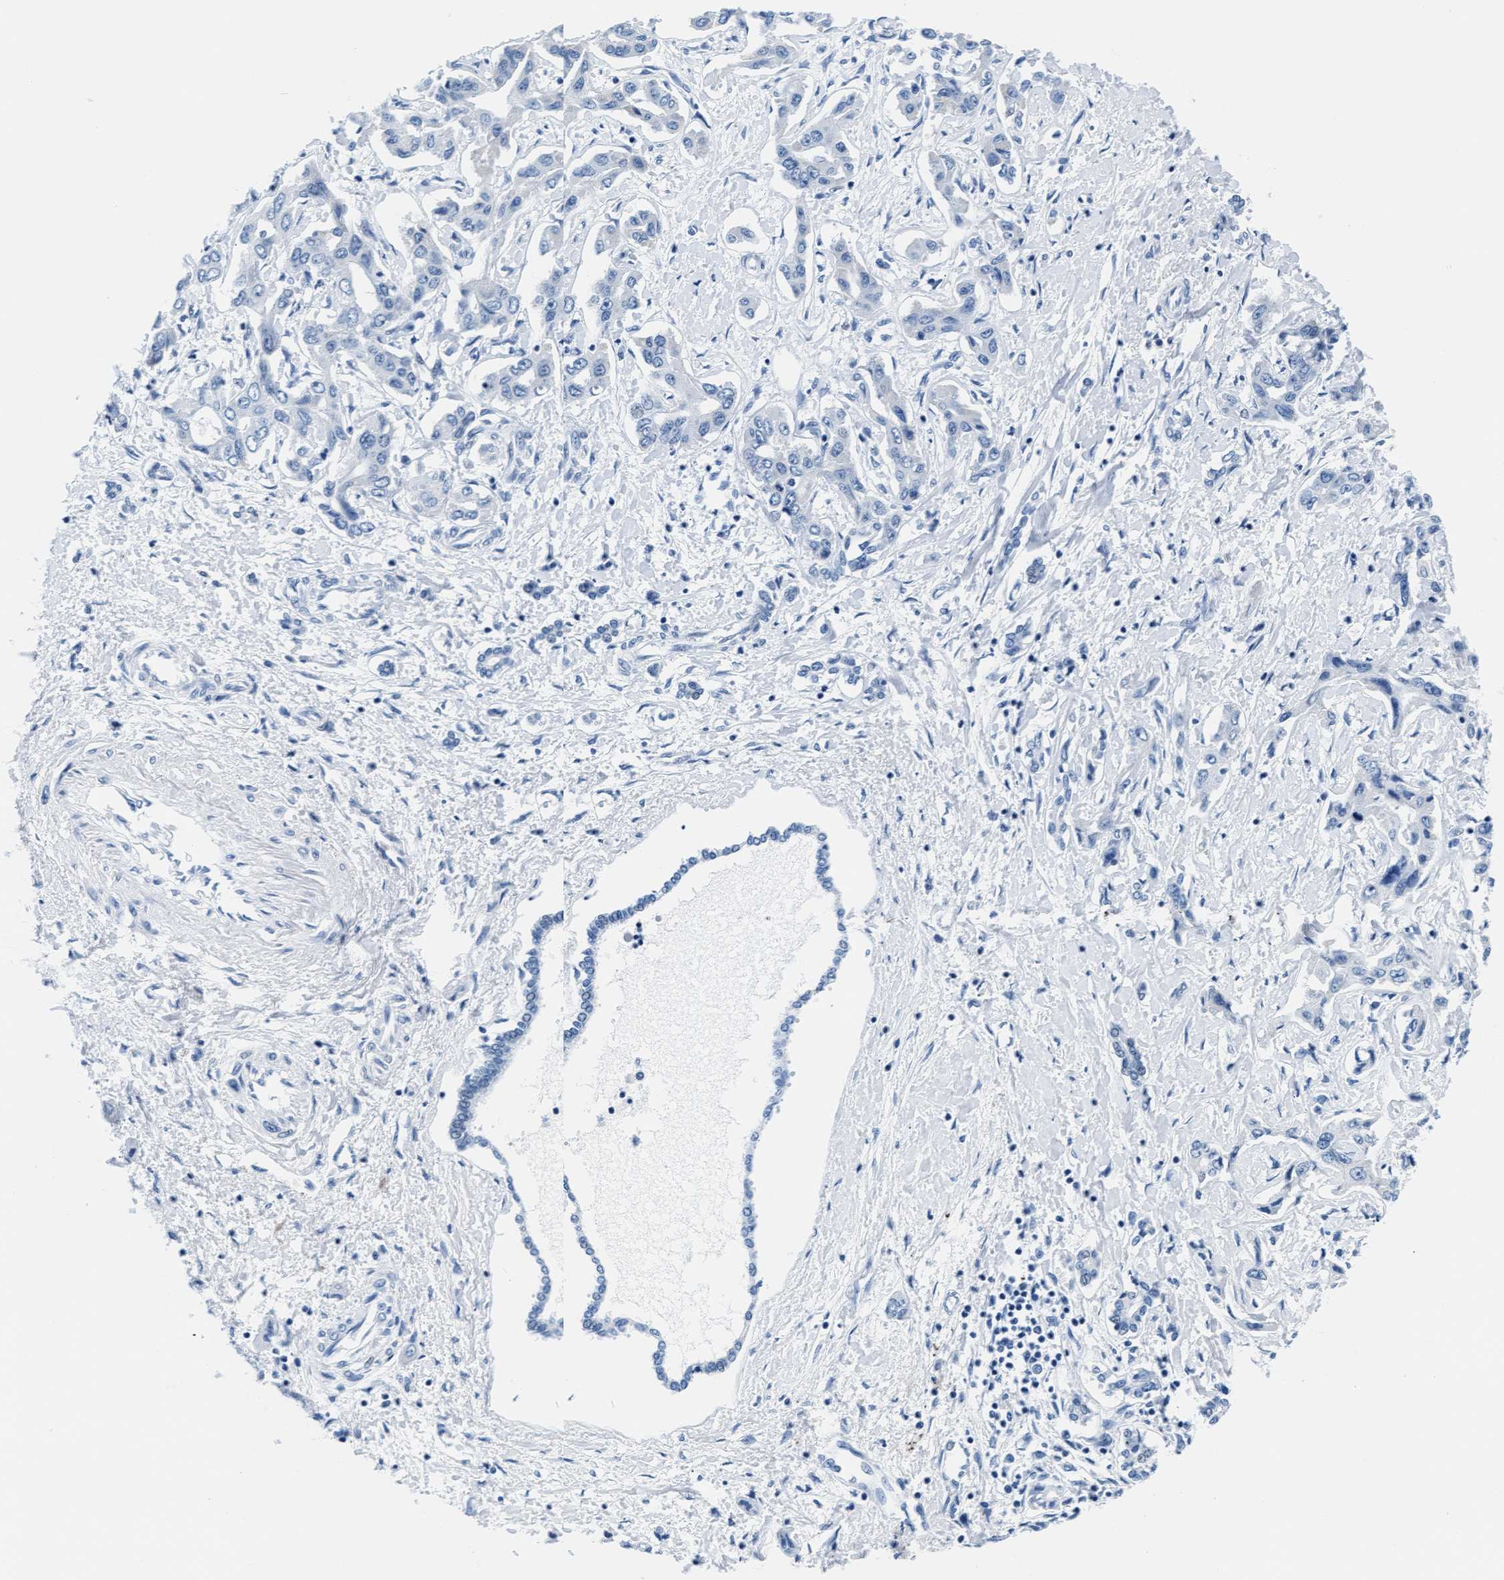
{"staining": {"intensity": "negative", "quantity": "none", "location": "none"}, "tissue": "liver cancer", "cell_type": "Tumor cells", "image_type": "cancer", "snomed": [{"axis": "morphology", "description": "Cholangiocarcinoma"}, {"axis": "topography", "description": "Liver"}], "caption": "High power microscopy micrograph of an immunohistochemistry histopathology image of liver cancer, revealing no significant staining in tumor cells. The staining was performed using DAB to visualize the protein expression in brown, while the nuclei were stained in blue with hematoxylin (Magnification: 20x).", "gene": "MMP8", "patient": {"sex": "male", "age": 59}}